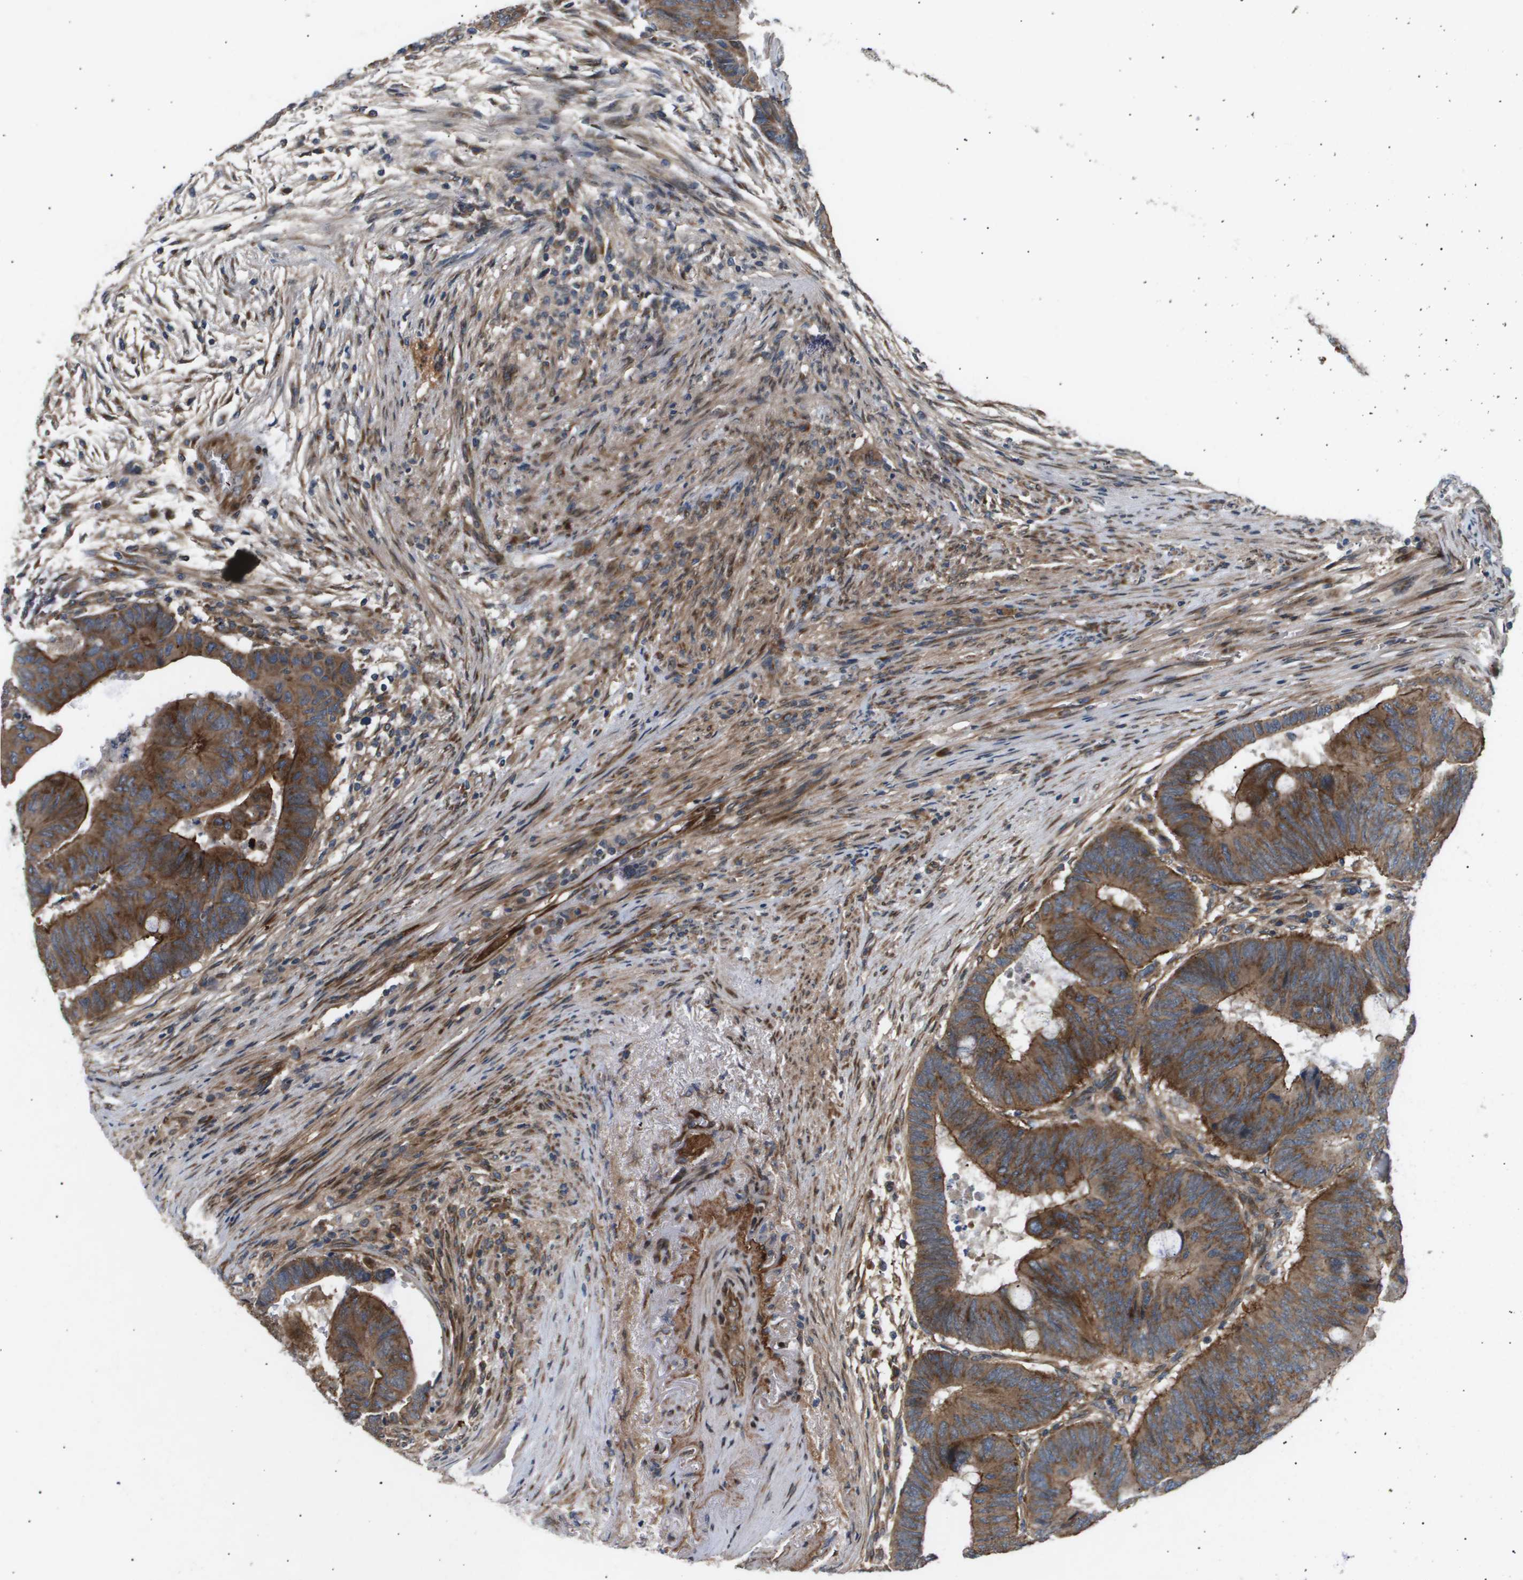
{"staining": {"intensity": "moderate", "quantity": ">75%", "location": "cytoplasmic/membranous"}, "tissue": "colorectal cancer", "cell_type": "Tumor cells", "image_type": "cancer", "snomed": [{"axis": "morphology", "description": "Normal tissue, NOS"}, {"axis": "morphology", "description": "Adenocarcinoma, NOS"}, {"axis": "topography", "description": "Rectum"}, {"axis": "topography", "description": "Peripheral nerve tissue"}], "caption": "High-power microscopy captured an IHC photomicrograph of colorectal adenocarcinoma, revealing moderate cytoplasmic/membranous positivity in approximately >75% of tumor cells.", "gene": "LYSMD3", "patient": {"sex": "male", "age": 92}}